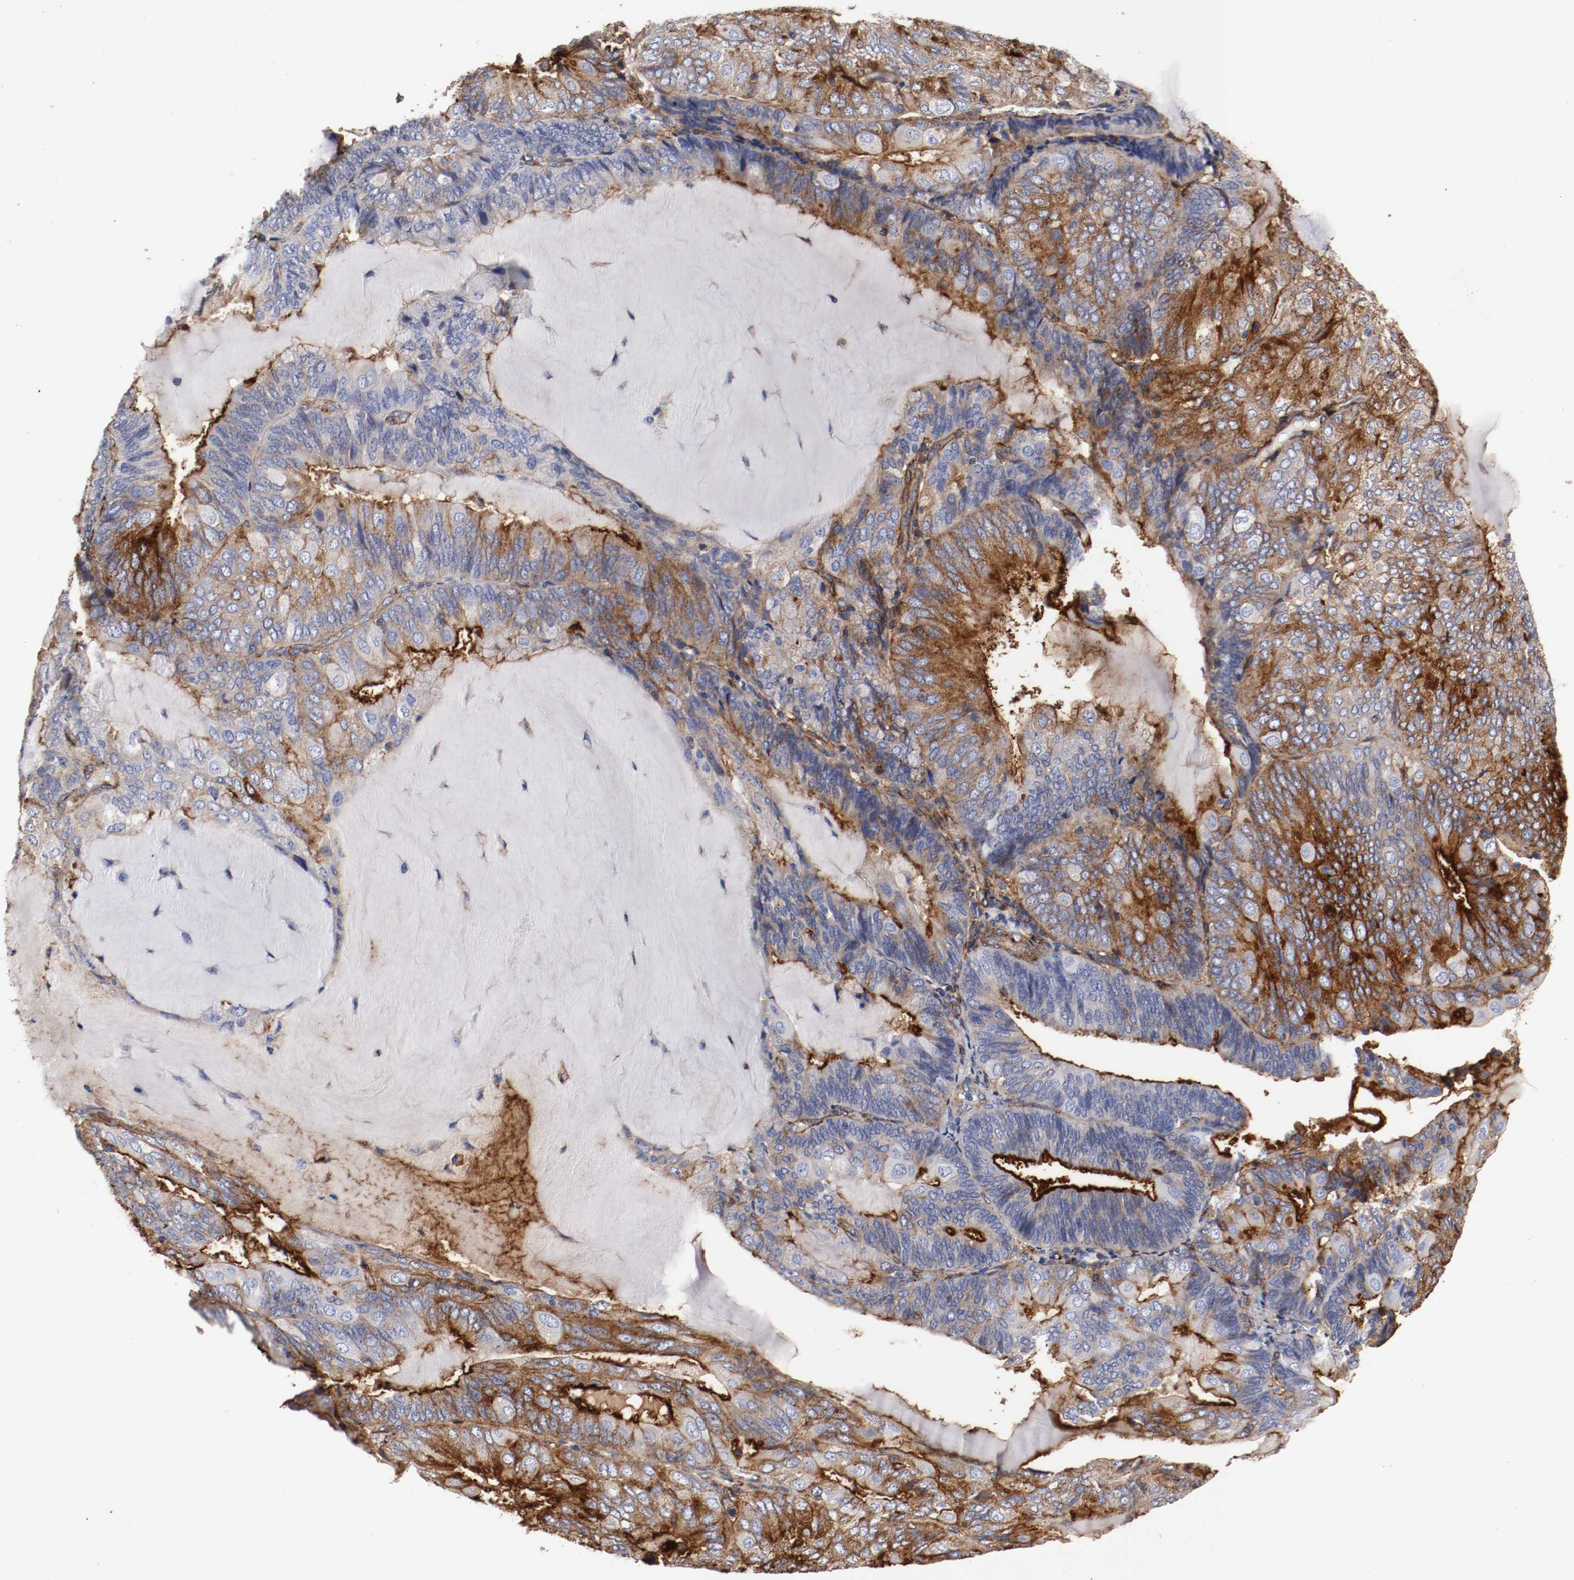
{"staining": {"intensity": "strong", "quantity": "25%-75%", "location": "cytoplasmic/membranous"}, "tissue": "endometrial cancer", "cell_type": "Tumor cells", "image_type": "cancer", "snomed": [{"axis": "morphology", "description": "Adenocarcinoma, NOS"}, {"axis": "topography", "description": "Endometrium"}], "caption": "A high amount of strong cytoplasmic/membranous positivity is seen in approximately 25%-75% of tumor cells in endometrial cancer (adenocarcinoma) tissue. The staining was performed using DAB, with brown indicating positive protein expression. Nuclei are stained blue with hematoxylin.", "gene": "IFITM1", "patient": {"sex": "female", "age": 81}}